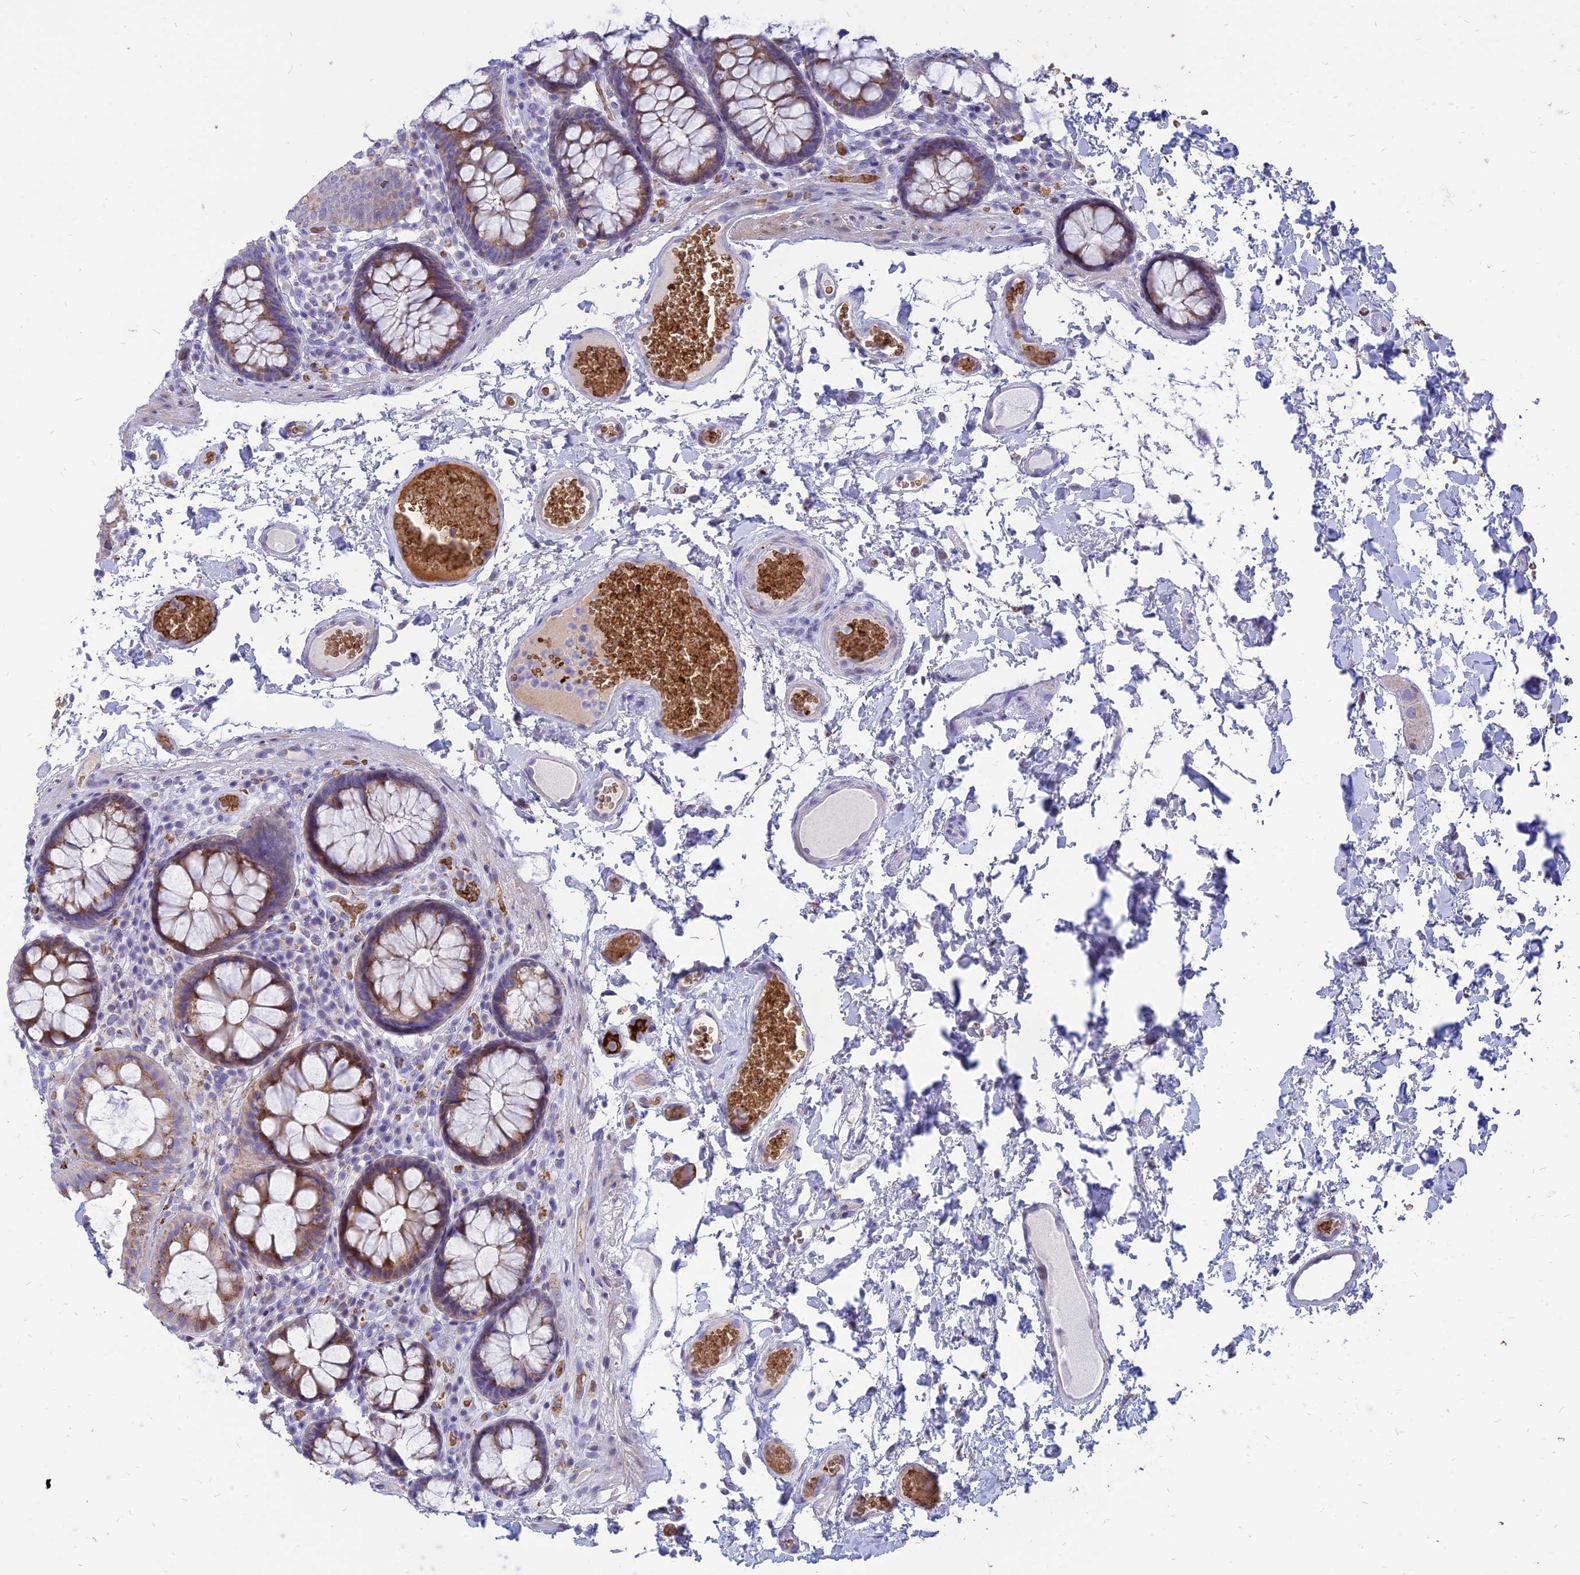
{"staining": {"intensity": "negative", "quantity": "none", "location": "none"}, "tissue": "colon", "cell_type": "Endothelial cells", "image_type": "normal", "snomed": [{"axis": "morphology", "description": "Normal tissue, NOS"}, {"axis": "topography", "description": "Colon"}], "caption": "Immunohistochemistry of normal human colon shows no positivity in endothelial cells.", "gene": "HHAT", "patient": {"sex": "male", "age": 84}}